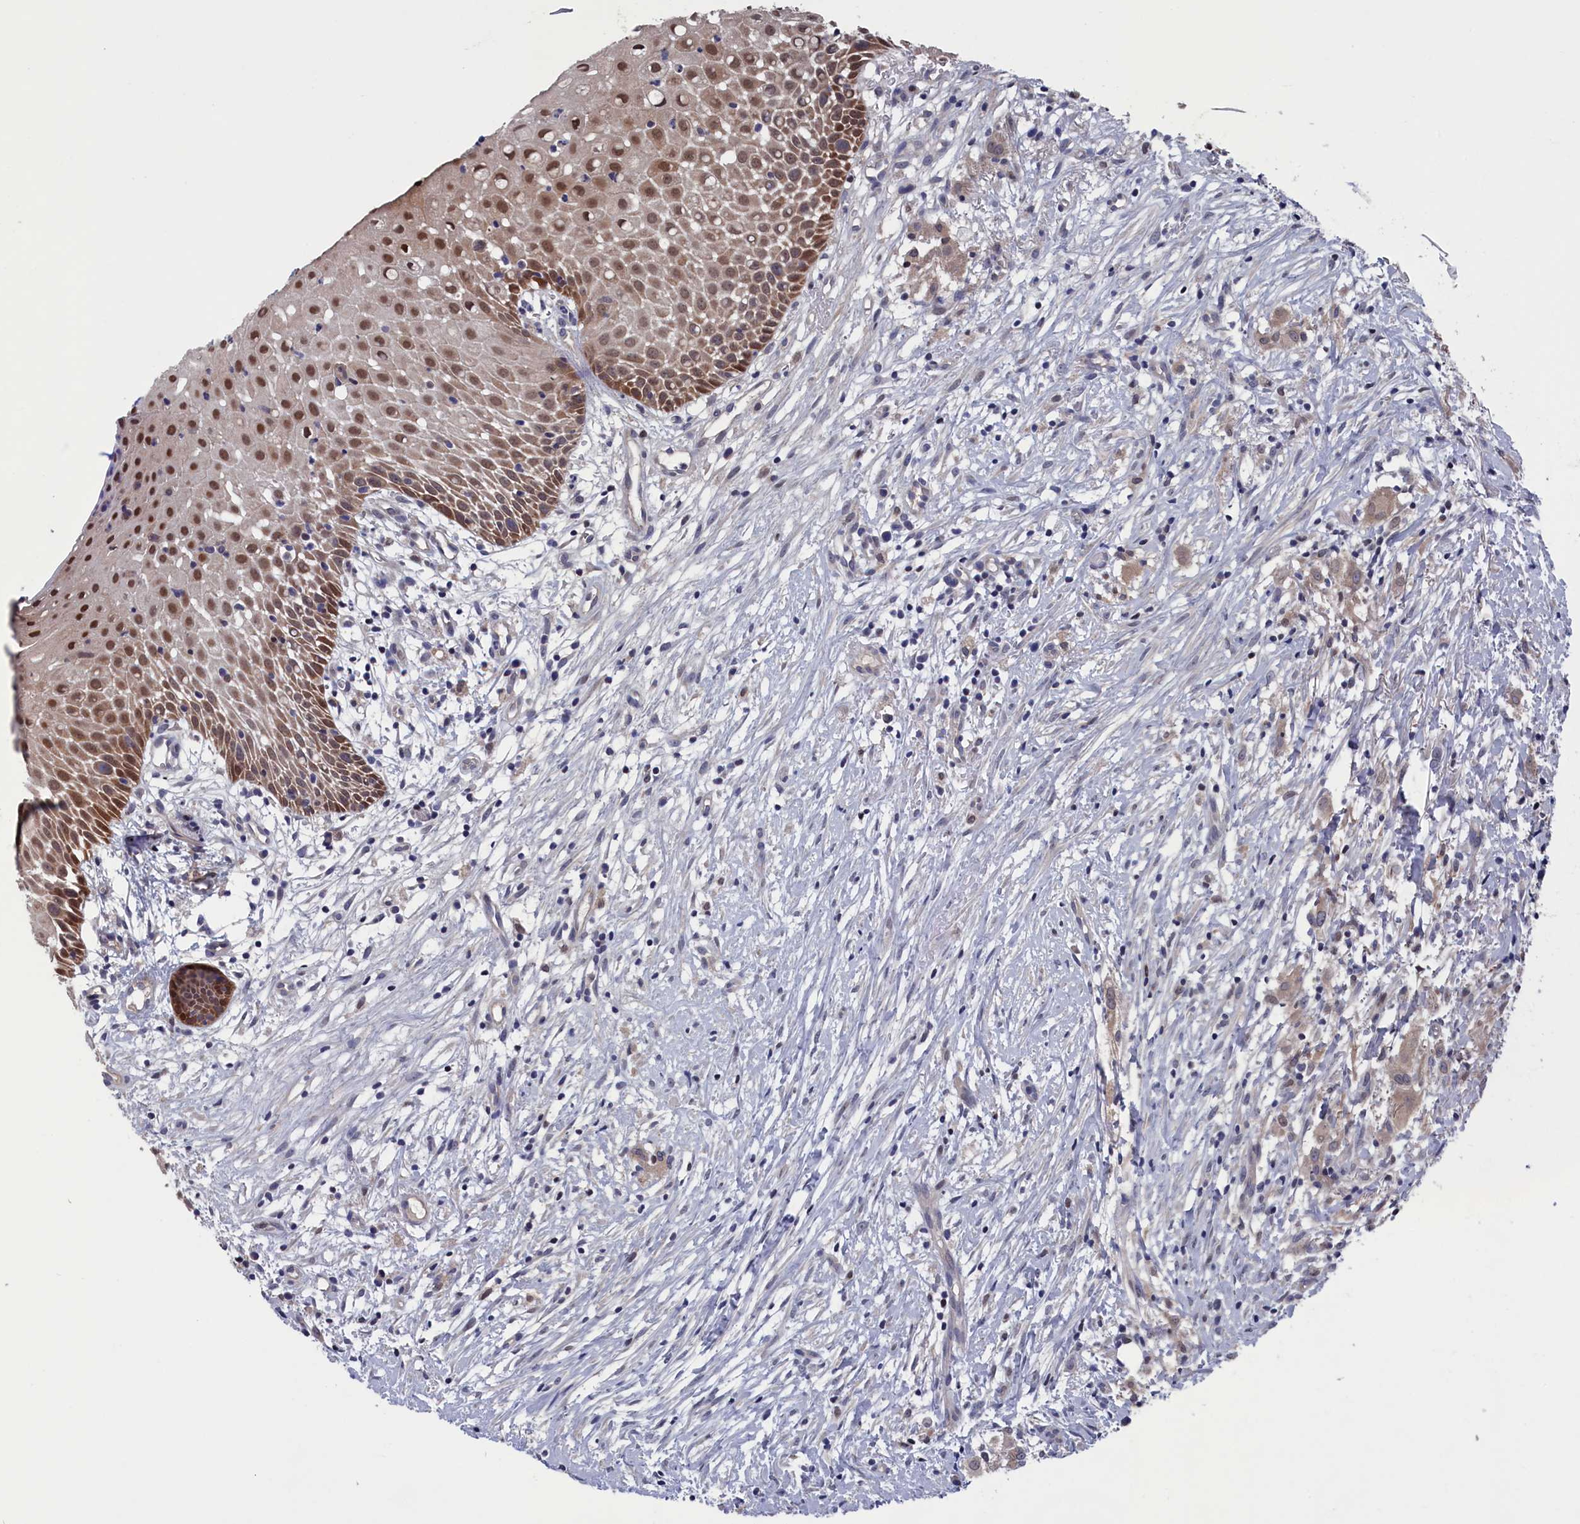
{"staining": {"intensity": "moderate", "quantity": "25%-75%", "location": "cytoplasmic/membranous,nuclear"}, "tissue": "oral mucosa", "cell_type": "Squamous epithelial cells", "image_type": "normal", "snomed": [{"axis": "morphology", "description": "Normal tissue, NOS"}, {"axis": "topography", "description": "Oral tissue"}], "caption": "Immunohistochemistry (IHC) image of benign human oral mucosa stained for a protein (brown), which shows medium levels of moderate cytoplasmic/membranous,nuclear staining in about 25%-75% of squamous epithelial cells.", "gene": "SPATA13", "patient": {"sex": "female", "age": 69}}